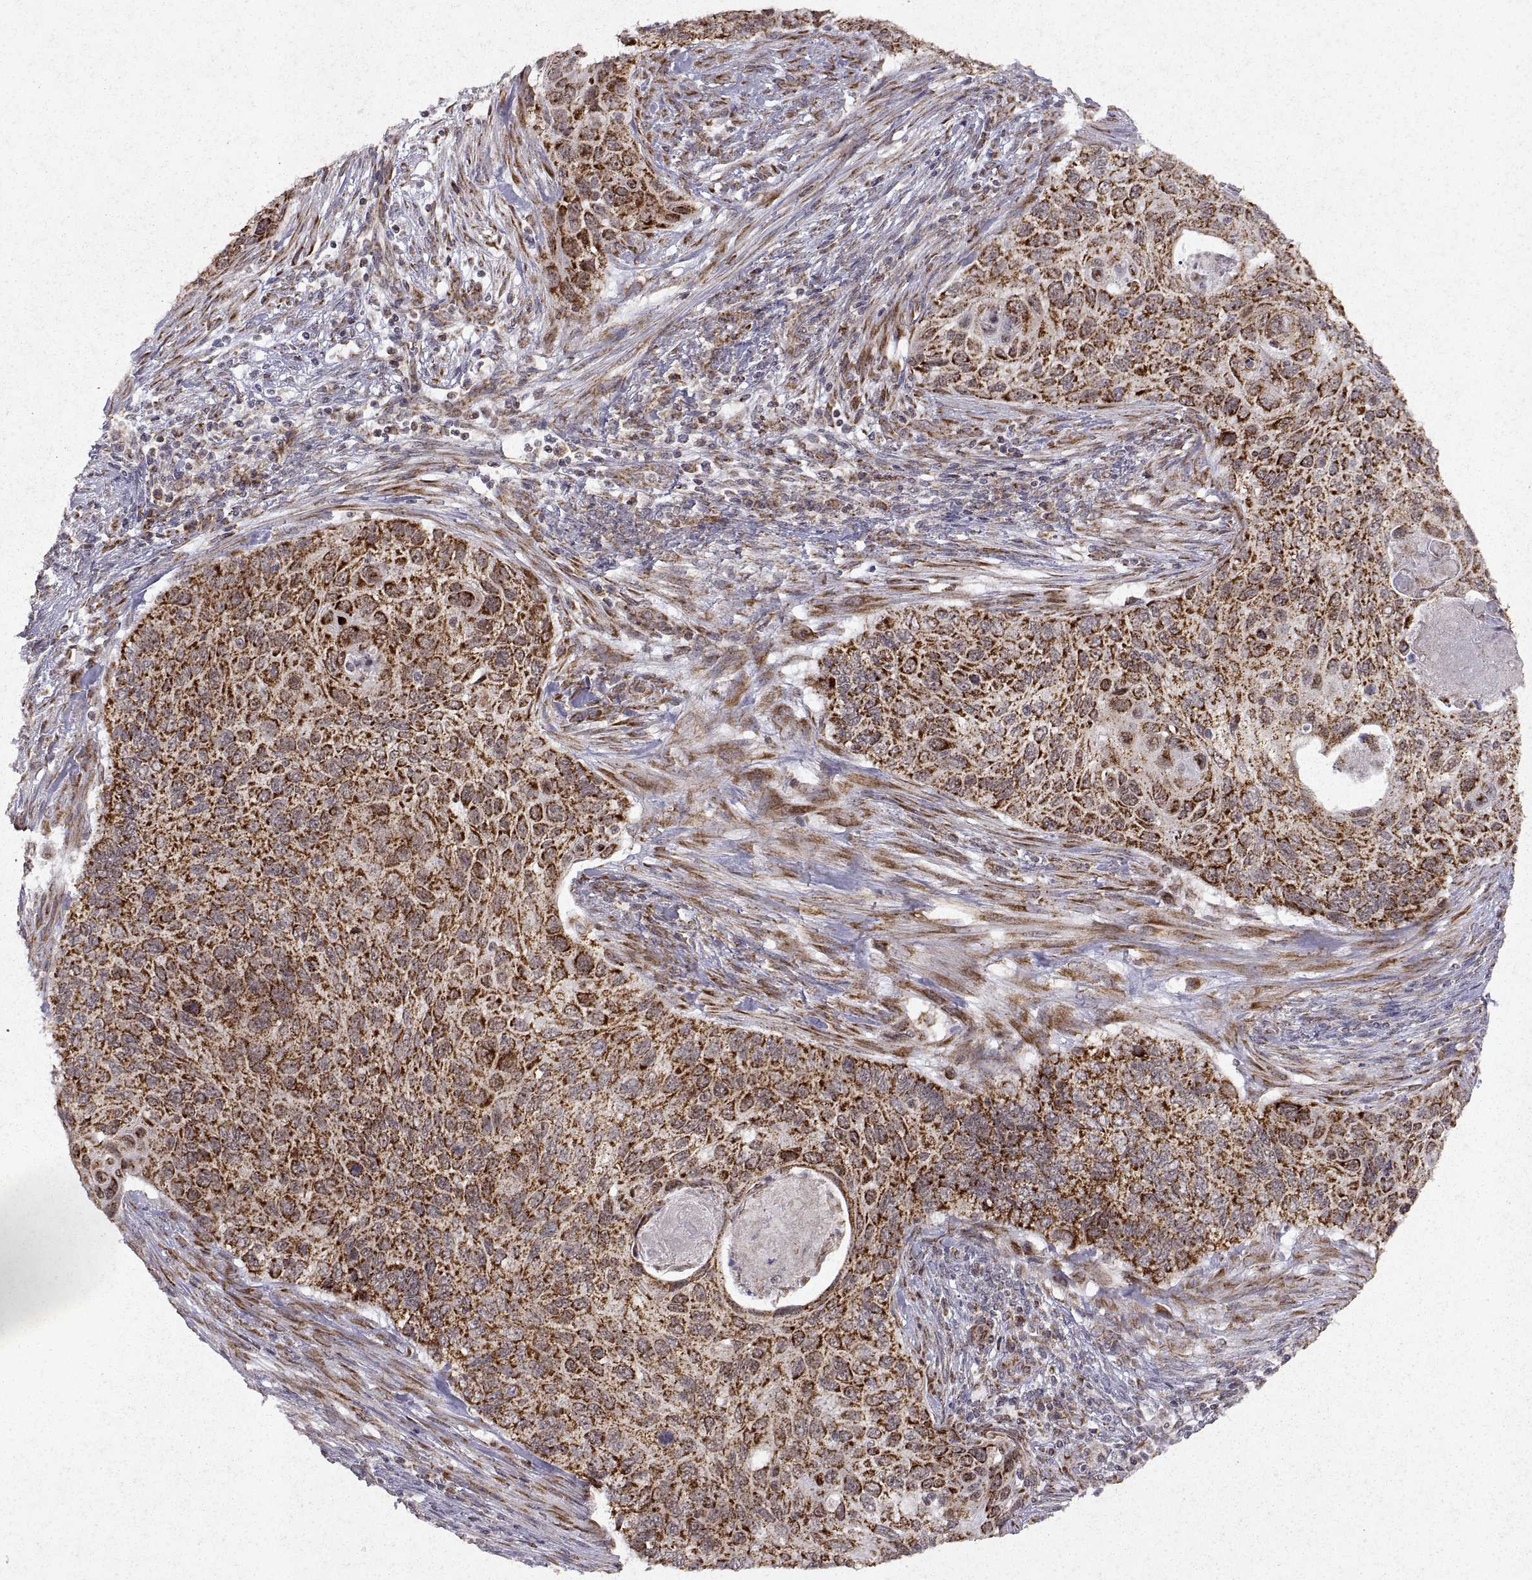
{"staining": {"intensity": "strong", "quantity": ">75%", "location": "cytoplasmic/membranous"}, "tissue": "cervical cancer", "cell_type": "Tumor cells", "image_type": "cancer", "snomed": [{"axis": "morphology", "description": "Squamous cell carcinoma, NOS"}, {"axis": "topography", "description": "Cervix"}], "caption": "Immunohistochemical staining of human cervical cancer exhibits strong cytoplasmic/membranous protein positivity in about >75% of tumor cells.", "gene": "MANBAL", "patient": {"sex": "female", "age": 70}}